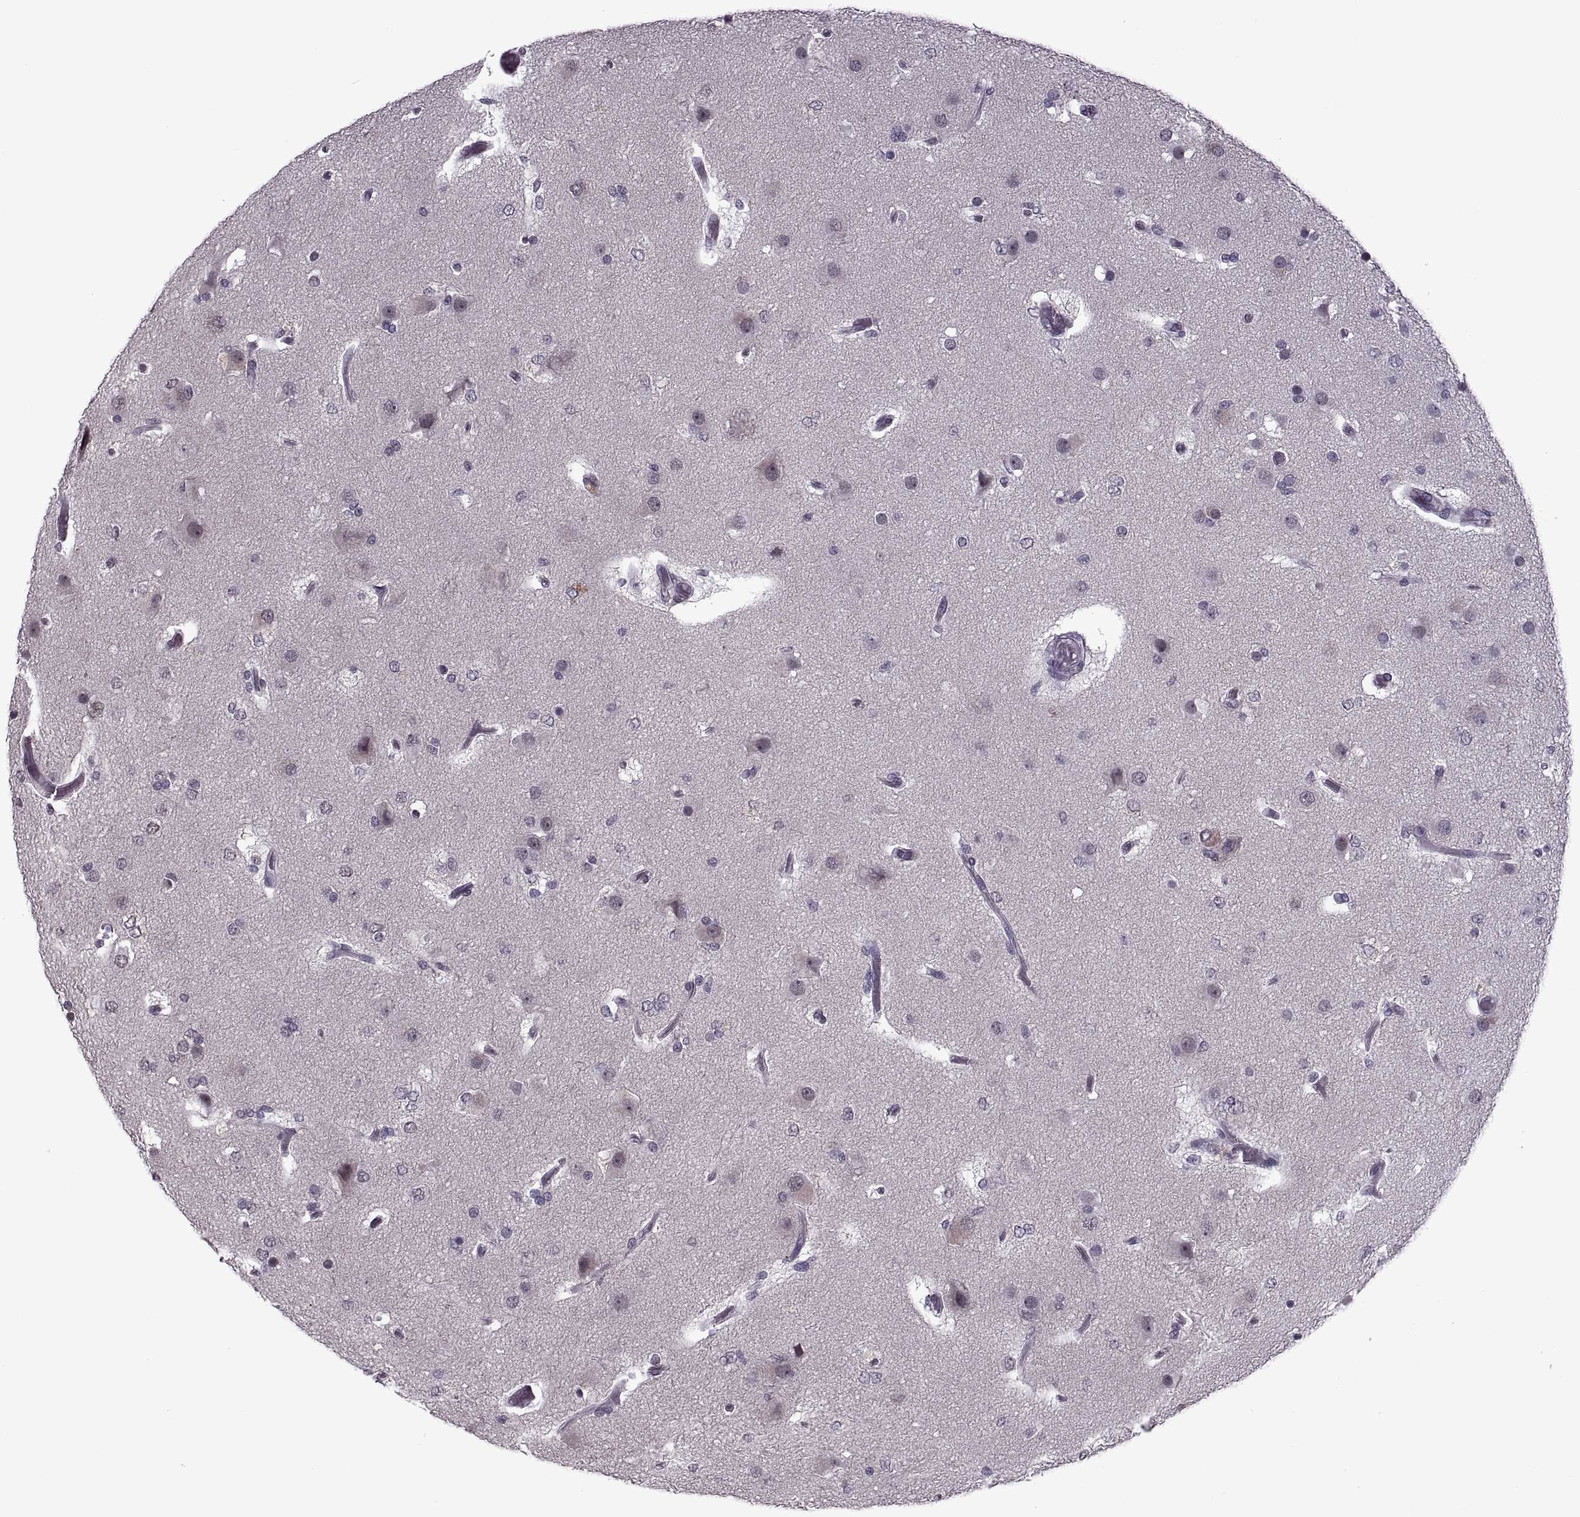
{"staining": {"intensity": "negative", "quantity": "none", "location": "none"}, "tissue": "glioma", "cell_type": "Tumor cells", "image_type": "cancer", "snomed": [{"axis": "morphology", "description": "Glioma, malignant, High grade"}, {"axis": "topography", "description": "Brain"}], "caption": "DAB (3,3'-diaminobenzidine) immunohistochemical staining of glioma shows no significant expression in tumor cells.", "gene": "PRSS37", "patient": {"sex": "female", "age": 63}}